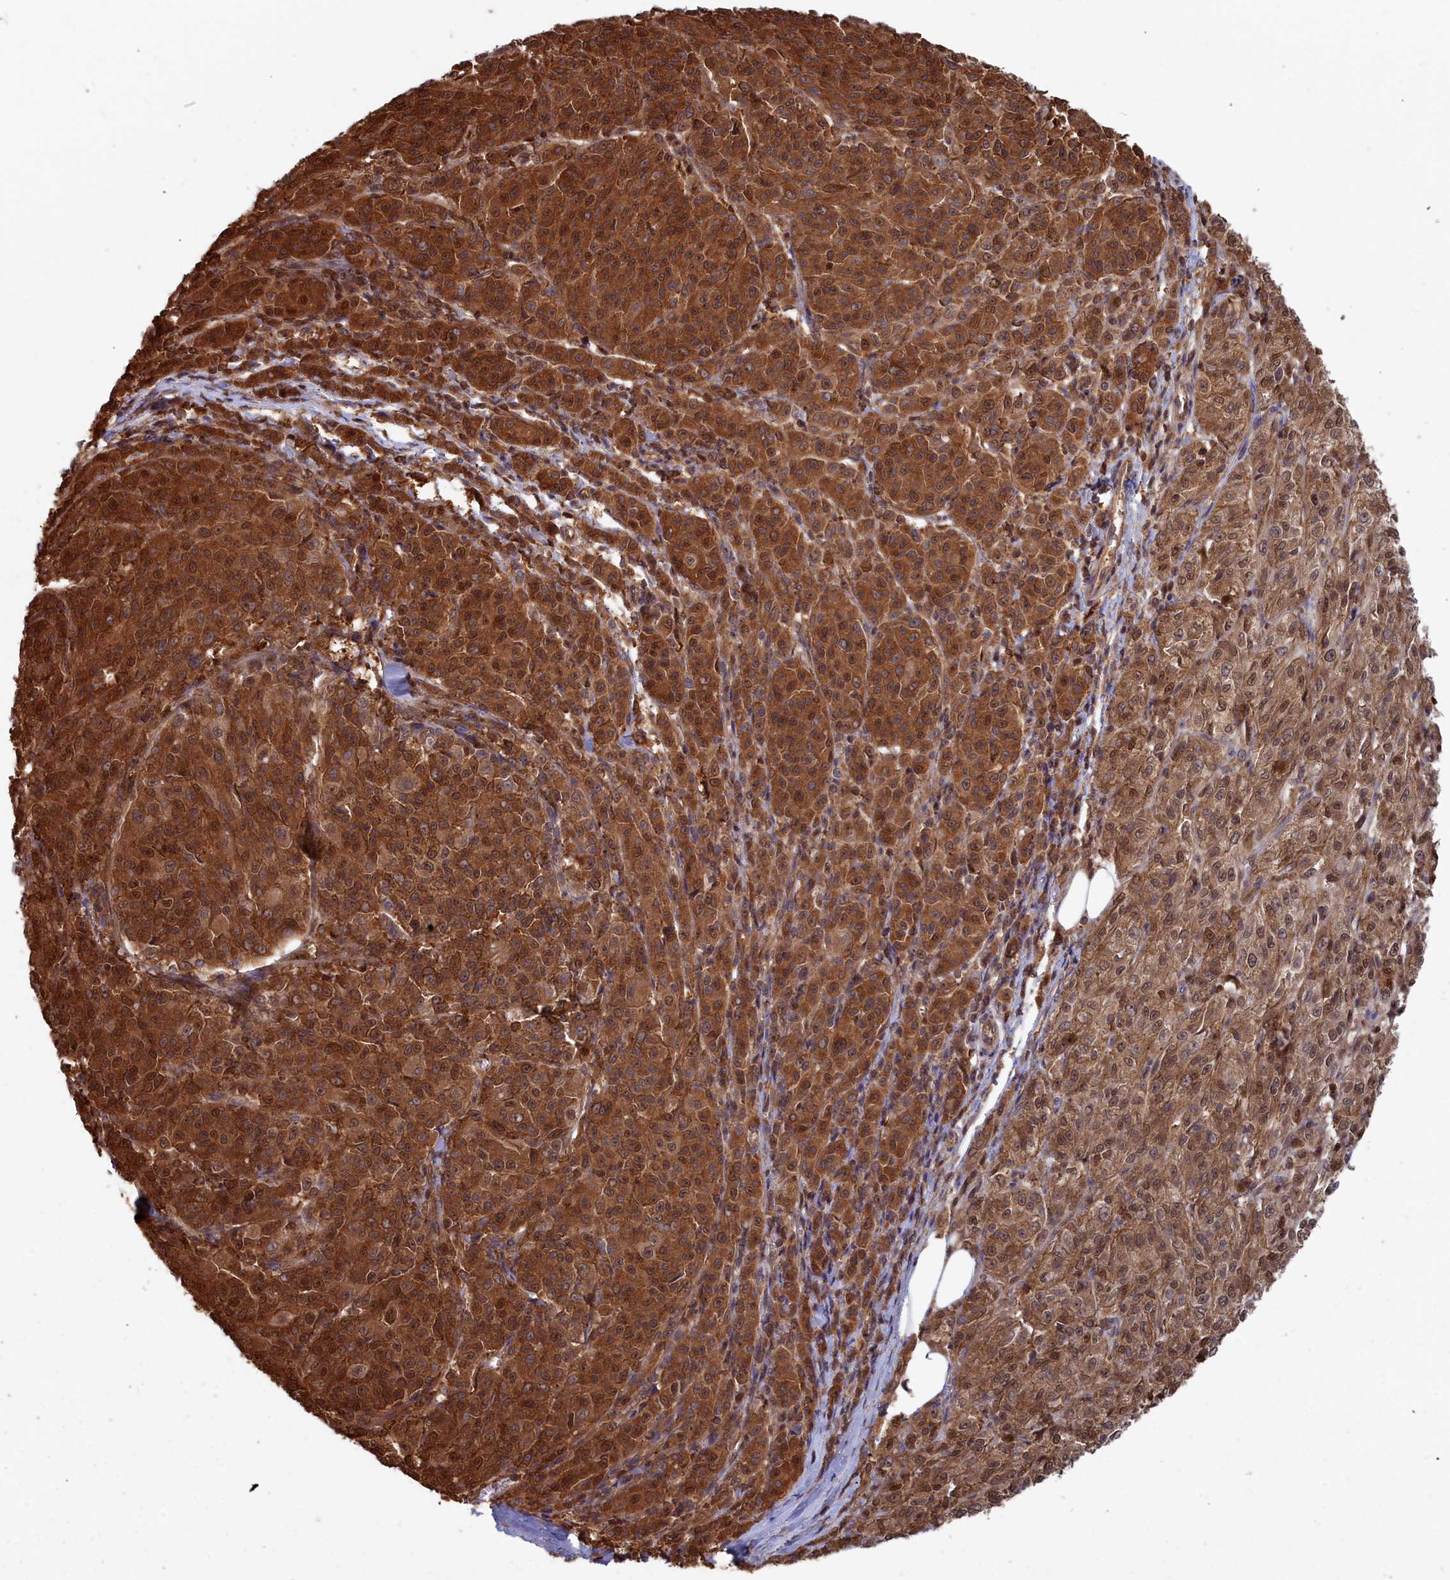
{"staining": {"intensity": "moderate", "quantity": ">75%", "location": "cytoplasmic/membranous,nuclear"}, "tissue": "melanoma", "cell_type": "Tumor cells", "image_type": "cancer", "snomed": [{"axis": "morphology", "description": "Malignant melanoma, NOS"}, {"axis": "topography", "description": "Skin"}], "caption": "The image displays a brown stain indicating the presence of a protein in the cytoplasmic/membranous and nuclear of tumor cells in melanoma. The protein of interest is shown in brown color, while the nuclei are stained blue.", "gene": "GFRA2", "patient": {"sex": "female", "age": 52}}